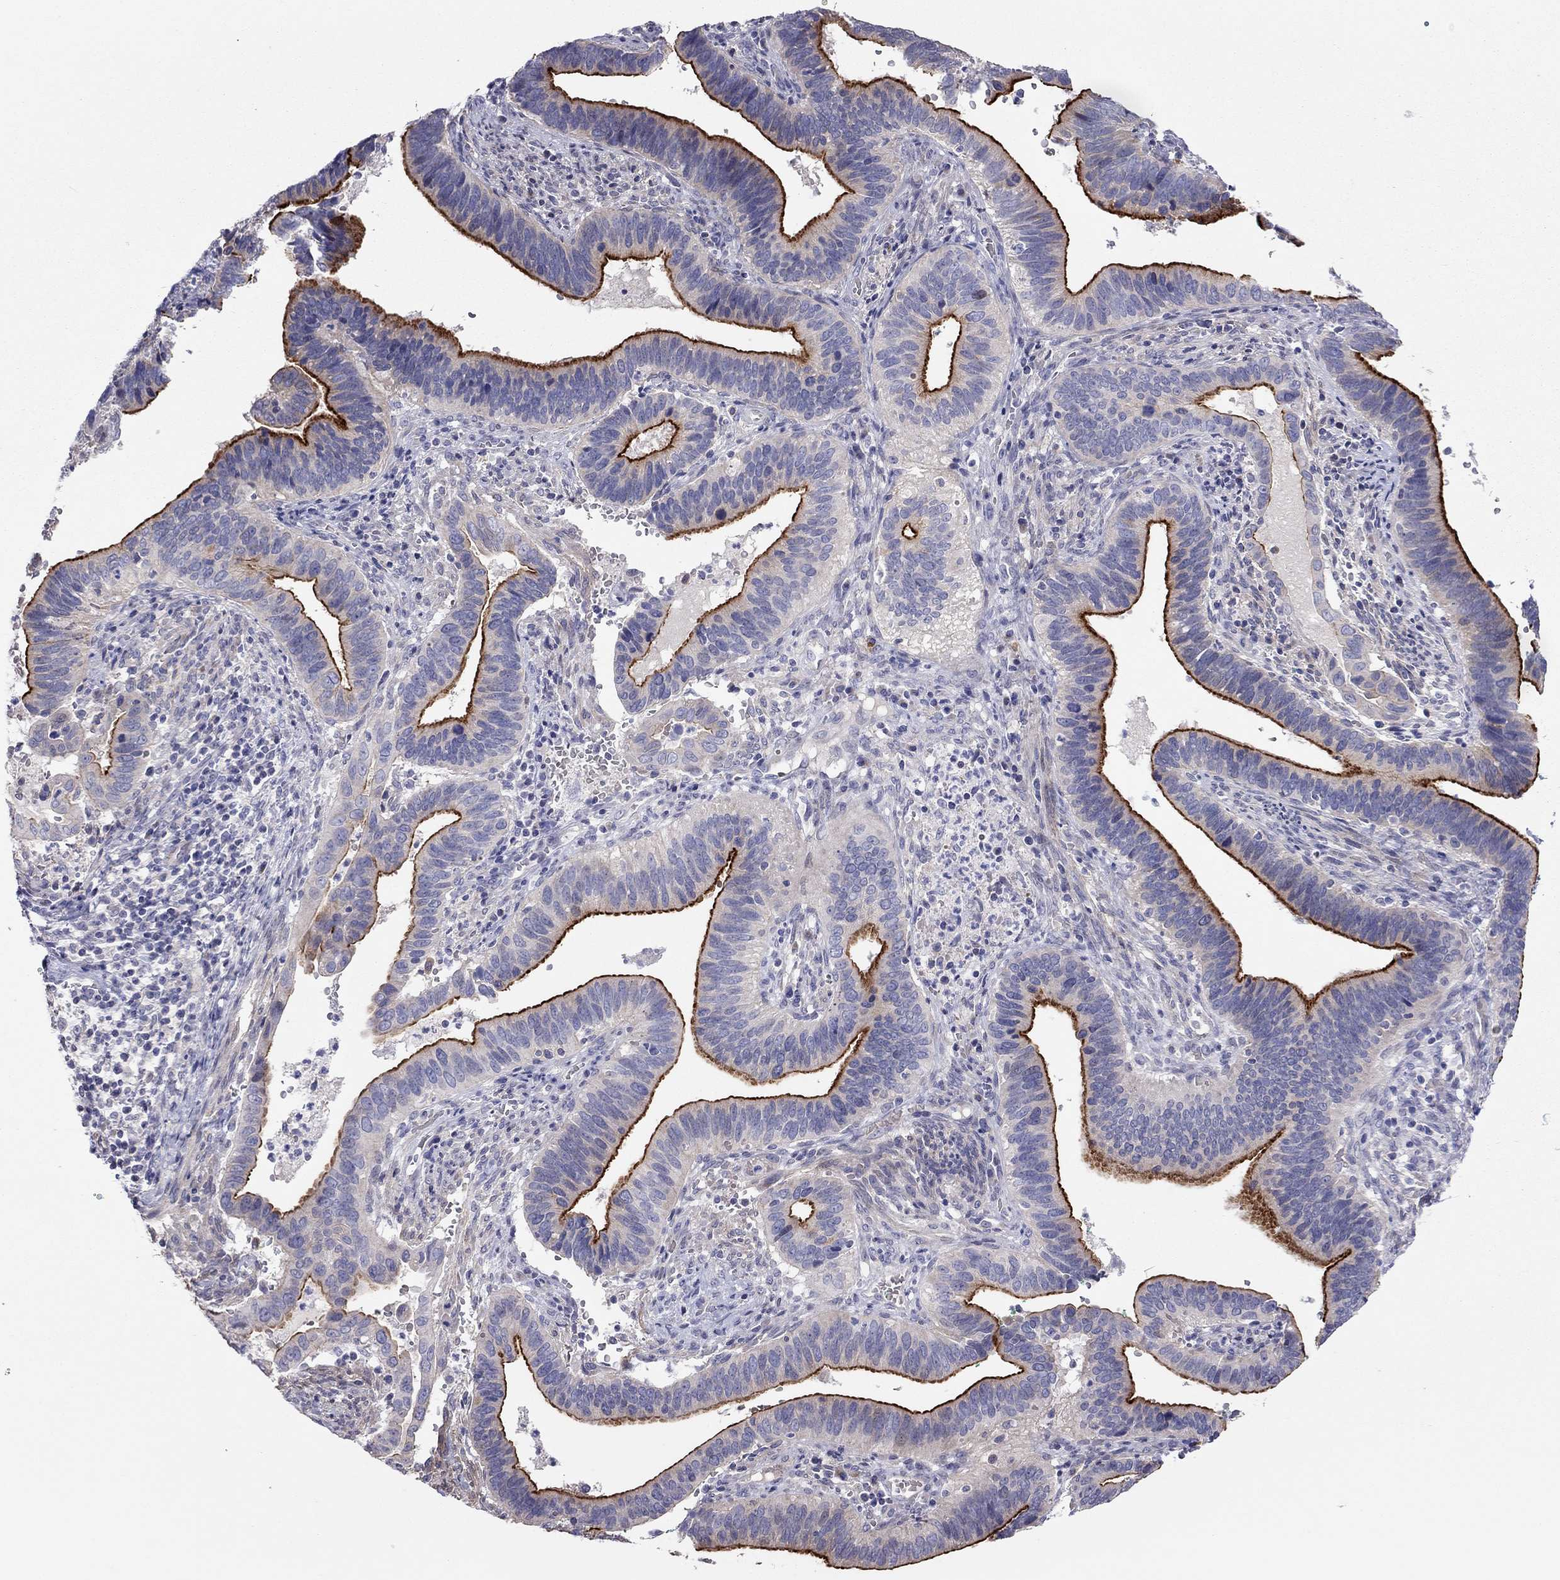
{"staining": {"intensity": "strong", "quantity": "25%-75%", "location": "cytoplasmic/membranous"}, "tissue": "cervical cancer", "cell_type": "Tumor cells", "image_type": "cancer", "snomed": [{"axis": "morphology", "description": "Adenocarcinoma, NOS"}, {"axis": "topography", "description": "Cervix"}], "caption": "The micrograph demonstrates a brown stain indicating the presence of a protein in the cytoplasmic/membranous of tumor cells in cervical cancer (adenocarcinoma). The staining was performed using DAB (3,3'-diaminobenzidine), with brown indicating positive protein expression. Nuclei are stained blue with hematoxylin.", "gene": "SYTL2", "patient": {"sex": "female", "age": 42}}